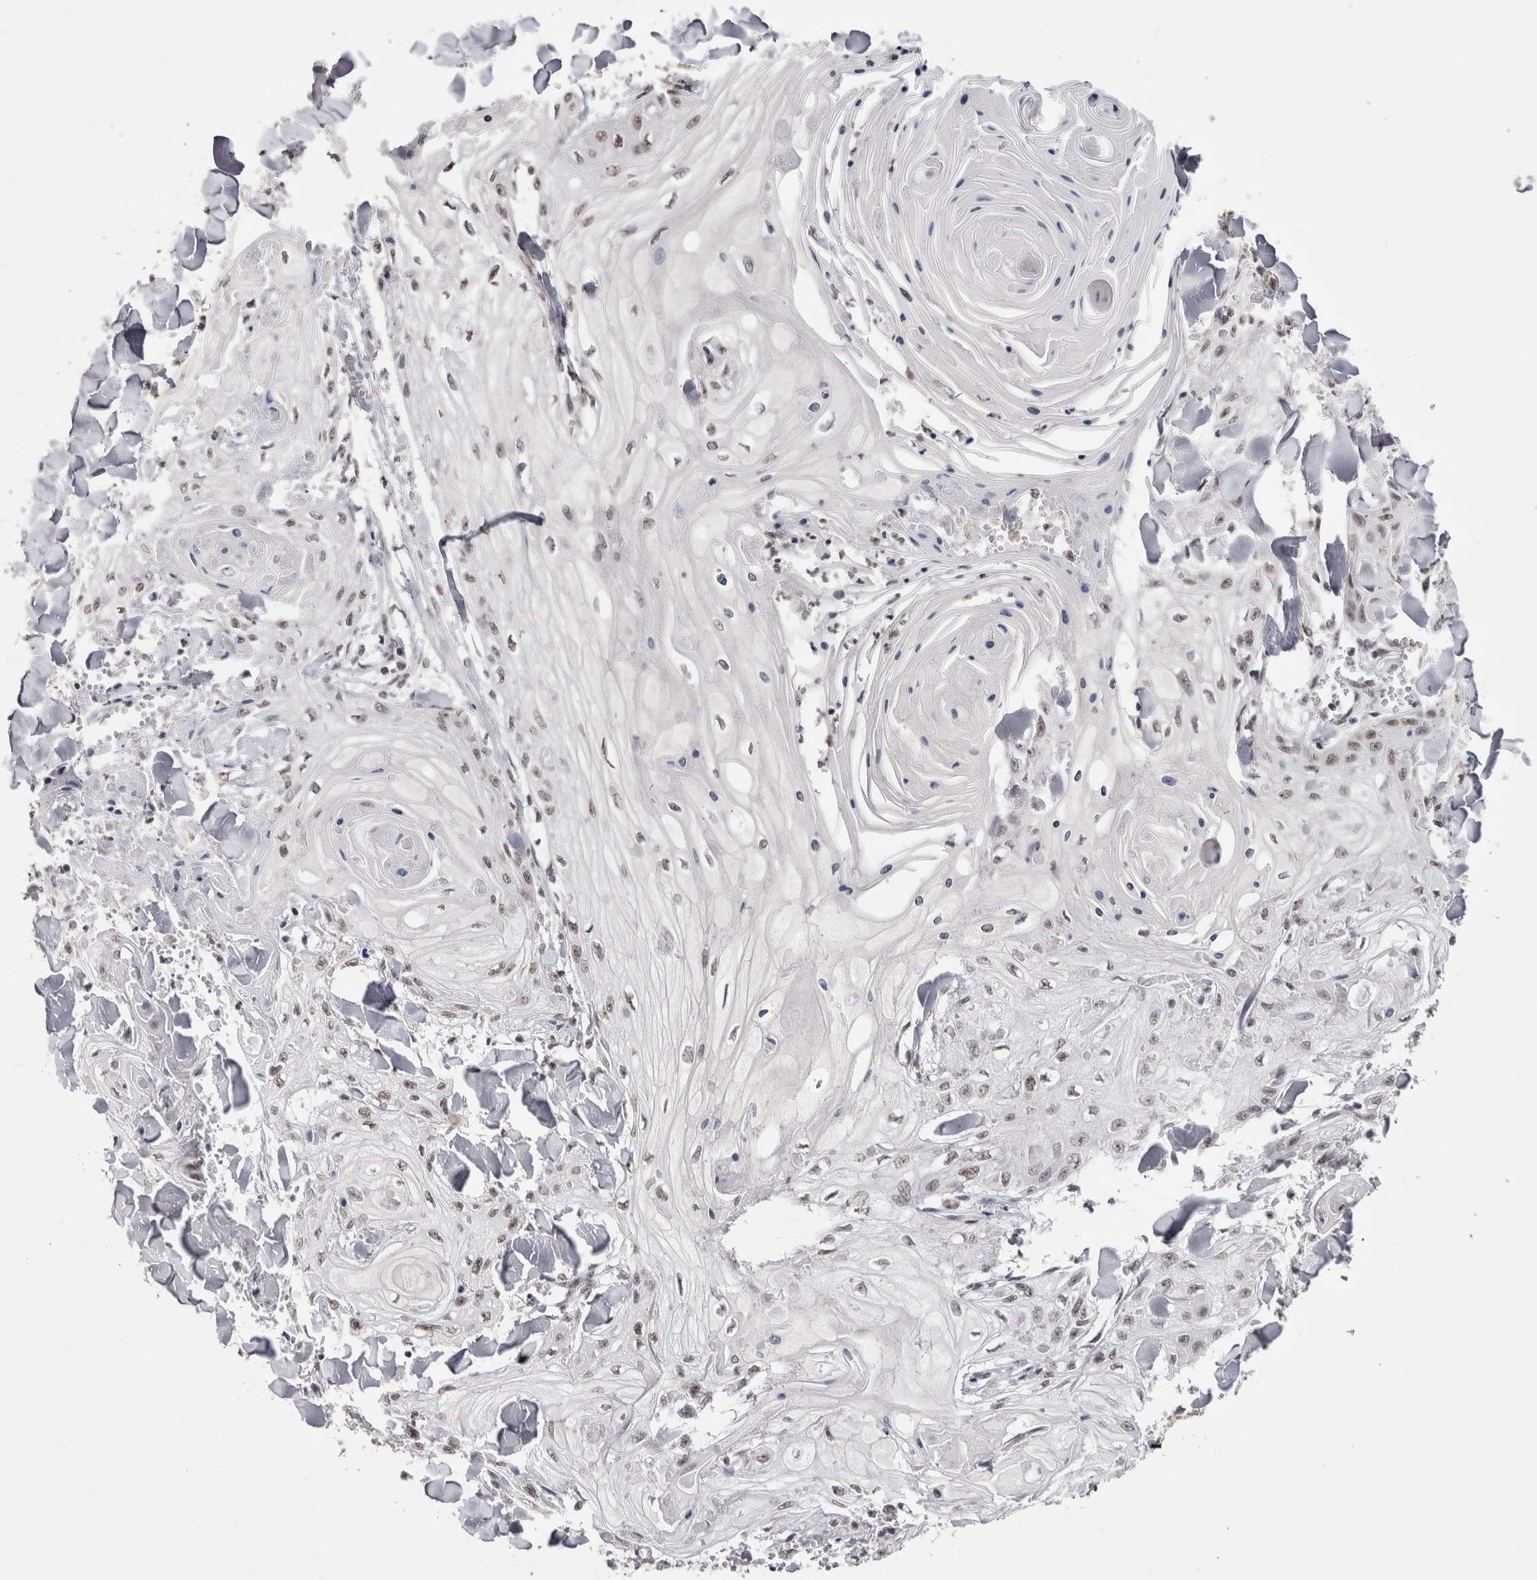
{"staining": {"intensity": "moderate", "quantity": ">75%", "location": "nuclear"}, "tissue": "skin cancer", "cell_type": "Tumor cells", "image_type": "cancer", "snomed": [{"axis": "morphology", "description": "Squamous cell carcinoma, NOS"}, {"axis": "topography", "description": "Skin"}], "caption": "This is an image of immunohistochemistry staining of skin squamous cell carcinoma, which shows moderate staining in the nuclear of tumor cells.", "gene": "SMC1A", "patient": {"sex": "male", "age": 74}}